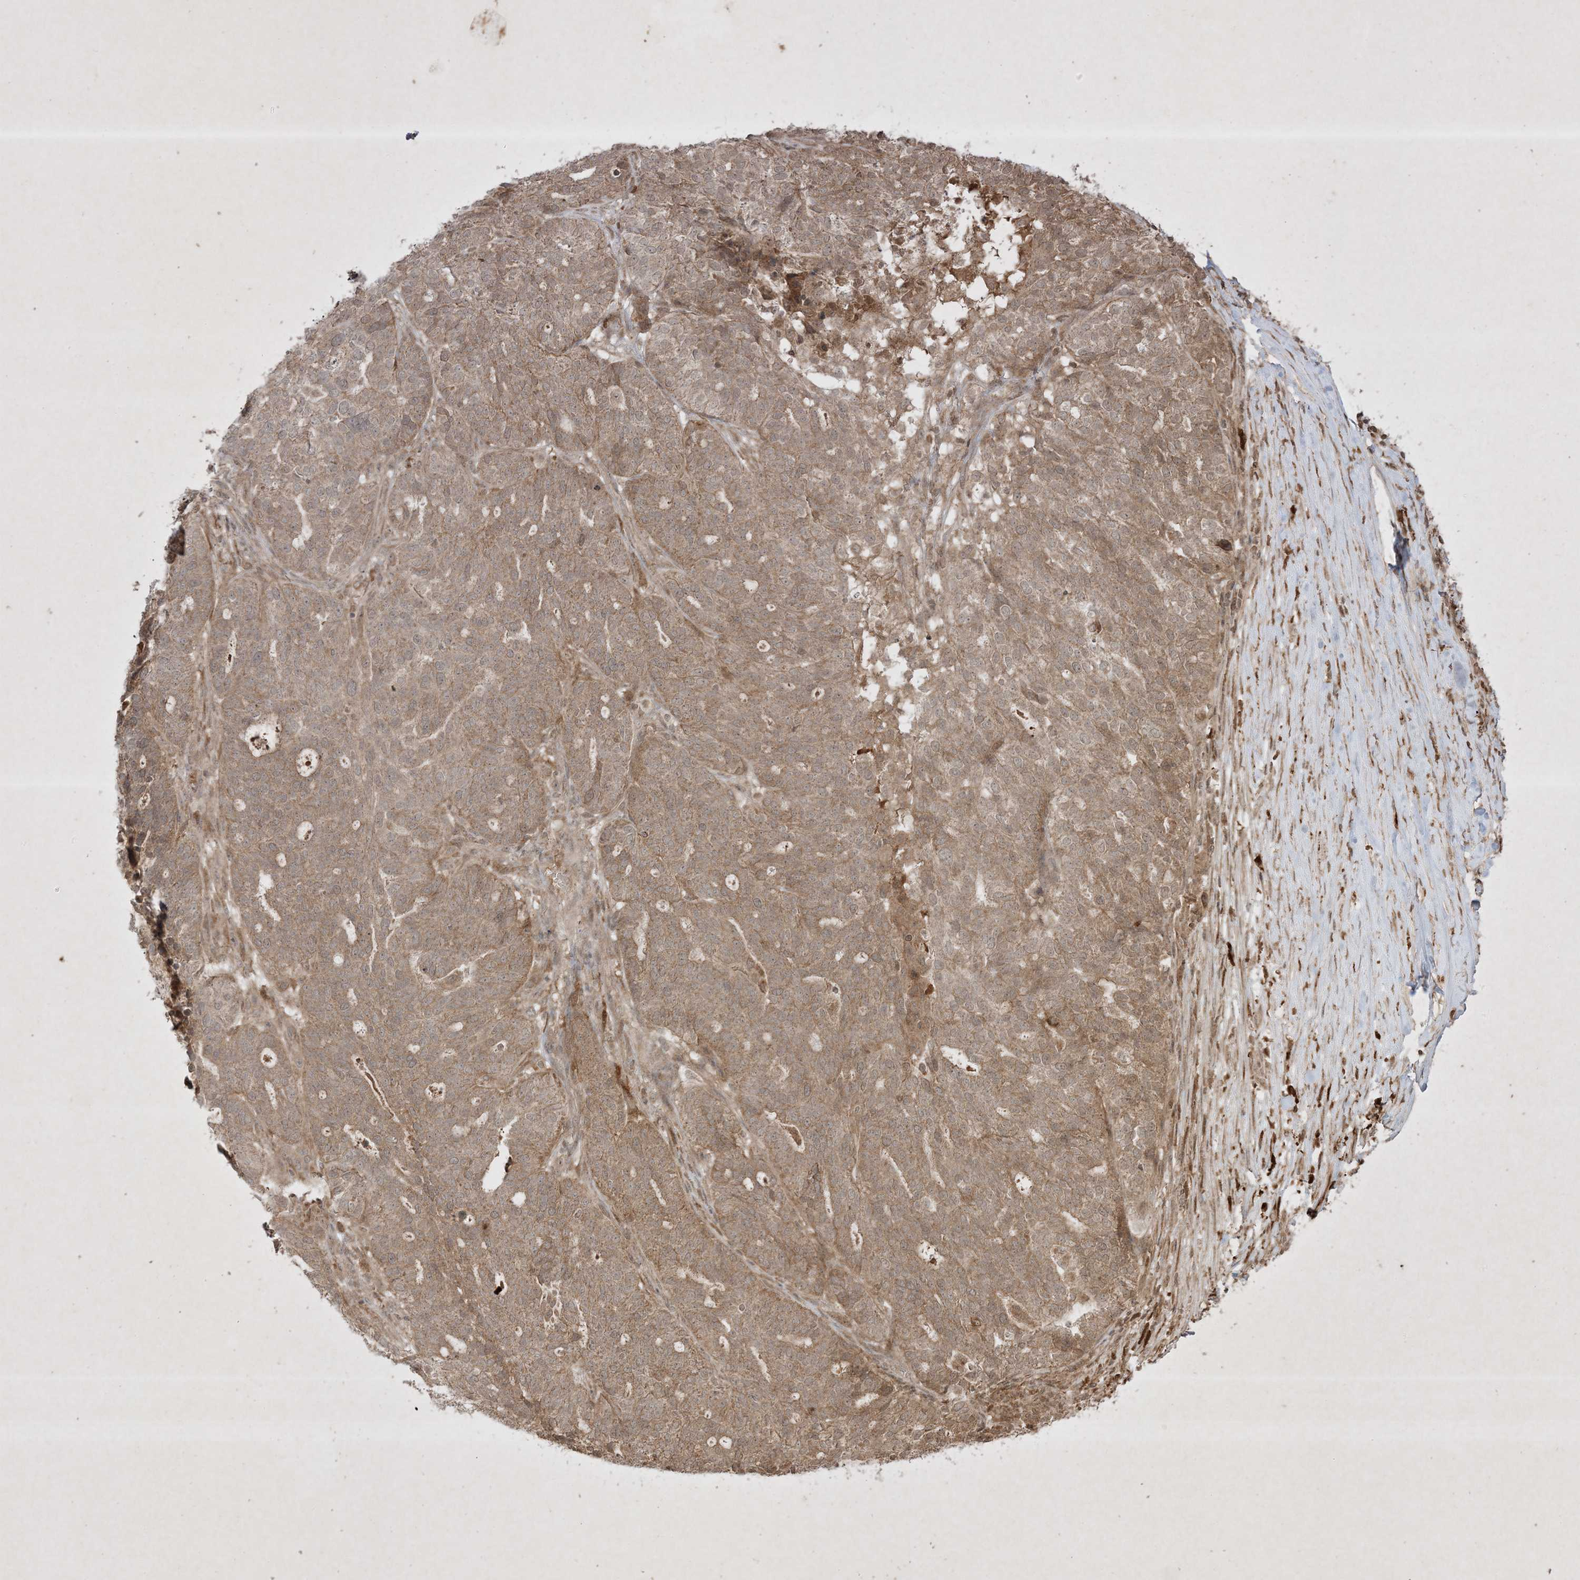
{"staining": {"intensity": "moderate", "quantity": ">75%", "location": "cytoplasmic/membranous"}, "tissue": "ovarian cancer", "cell_type": "Tumor cells", "image_type": "cancer", "snomed": [{"axis": "morphology", "description": "Cystadenocarcinoma, serous, NOS"}, {"axis": "topography", "description": "Ovary"}], "caption": "Approximately >75% of tumor cells in human ovarian cancer (serous cystadenocarcinoma) display moderate cytoplasmic/membranous protein positivity as visualized by brown immunohistochemical staining.", "gene": "PTK6", "patient": {"sex": "female", "age": 59}}